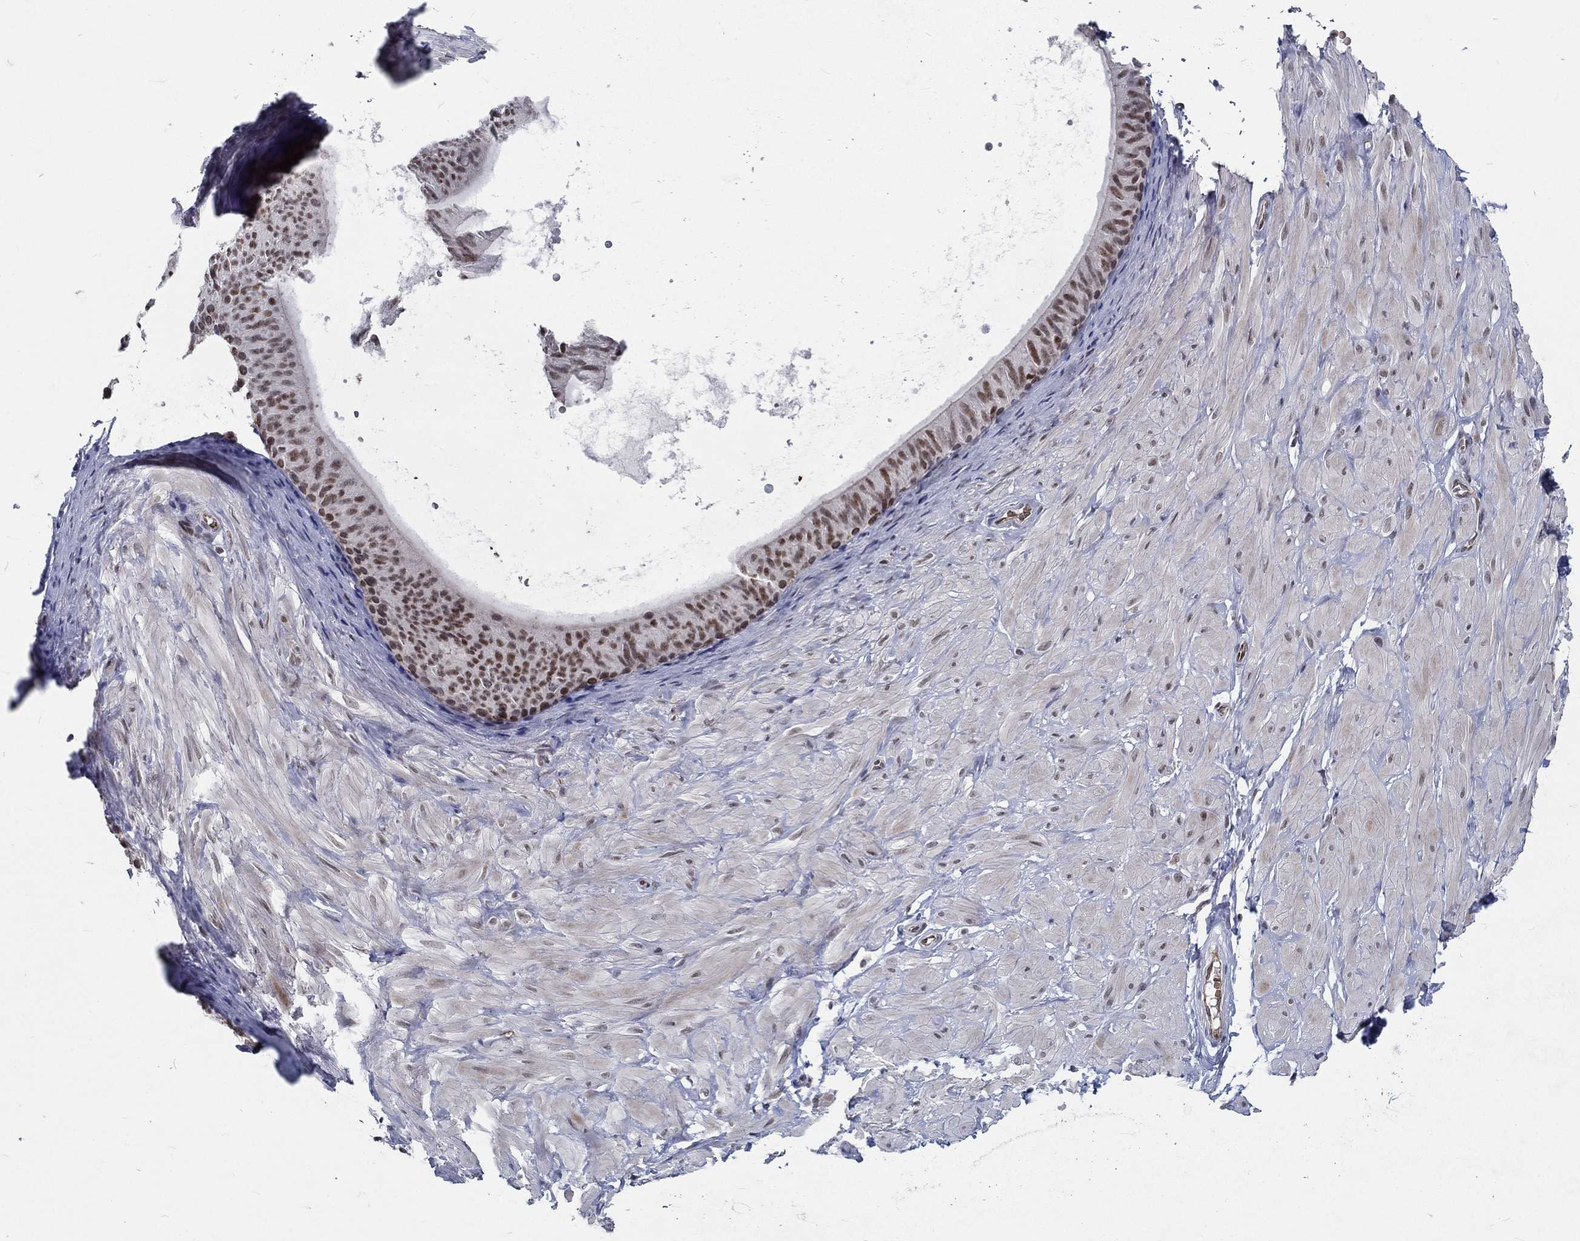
{"staining": {"intensity": "negative", "quantity": "none", "location": "none"}, "tissue": "soft tissue", "cell_type": "Fibroblasts", "image_type": "normal", "snomed": [{"axis": "morphology", "description": "Normal tissue, NOS"}, {"axis": "topography", "description": "Smooth muscle"}, {"axis": "topography", "description": "Peripheral nerve tissue"}], "caption": "This is an IHC micrograph of normal soft tissue. There is no staining in fibroblasts.", "gene": "ZBED1", "patient": {"sex": "male", "age": 22}}